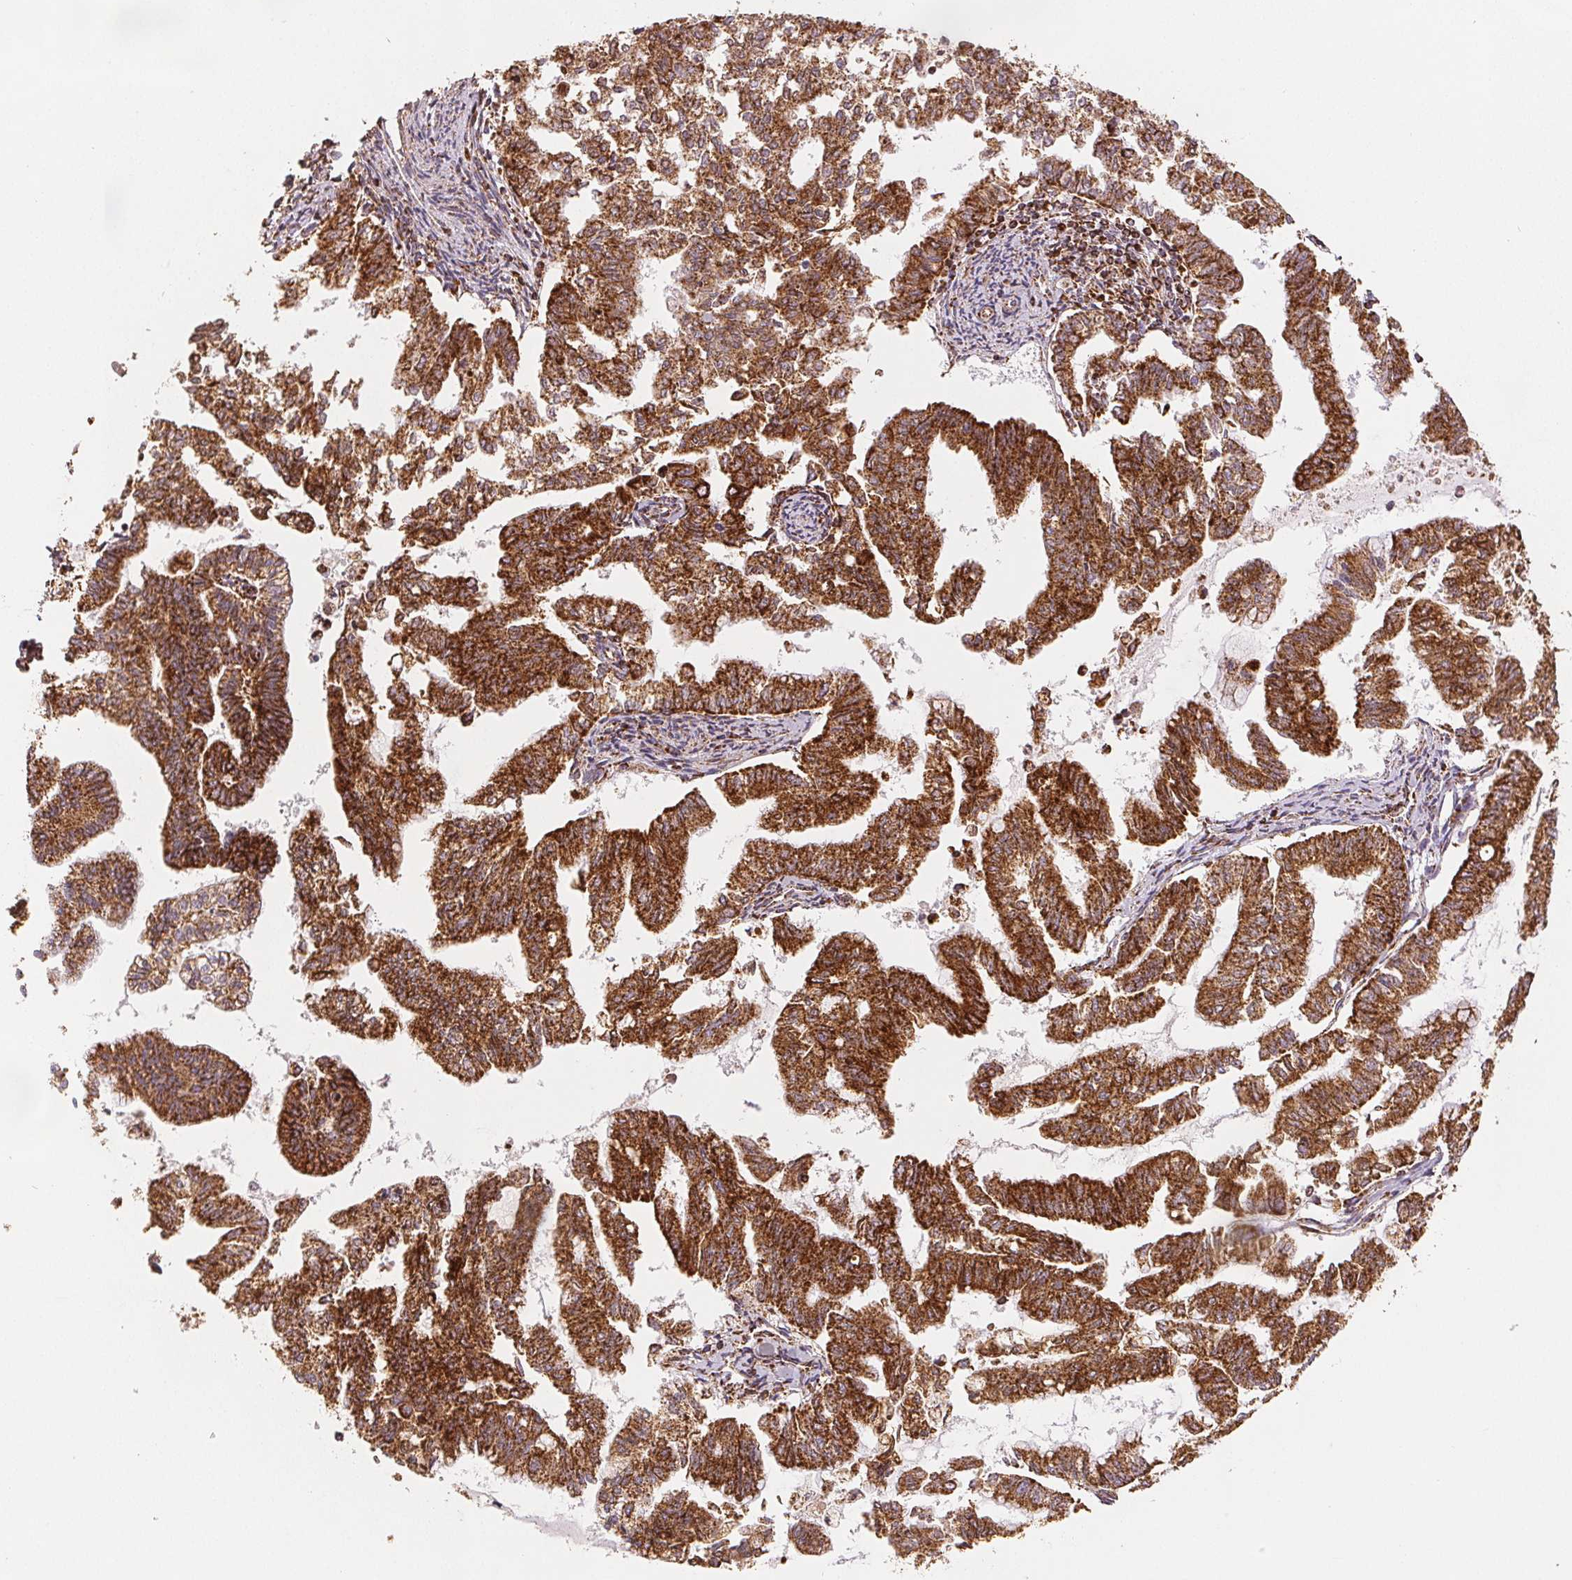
{"staining": {"intensity": "strong", "quantity": ">75%", "location": "cytoplasmic/membranous"}, "tissue": "endometrial cancer", "cell_type": "Tumor cells", "image_type": "cancer", "snomed": [{"axis": "morphology", "description": "Adenocarcinoma, NOS"}, {"axis": "topography", "description": "Endometrium"}], "caption": "The micrograph demonstrates staining of adenocarcinoma (endometrial), revealing strong cytoplasmic/membranous protein expression (brown color) within tumor cells.", "gene": "SDHB", "patient": {"sex": "female", "age": 79}}